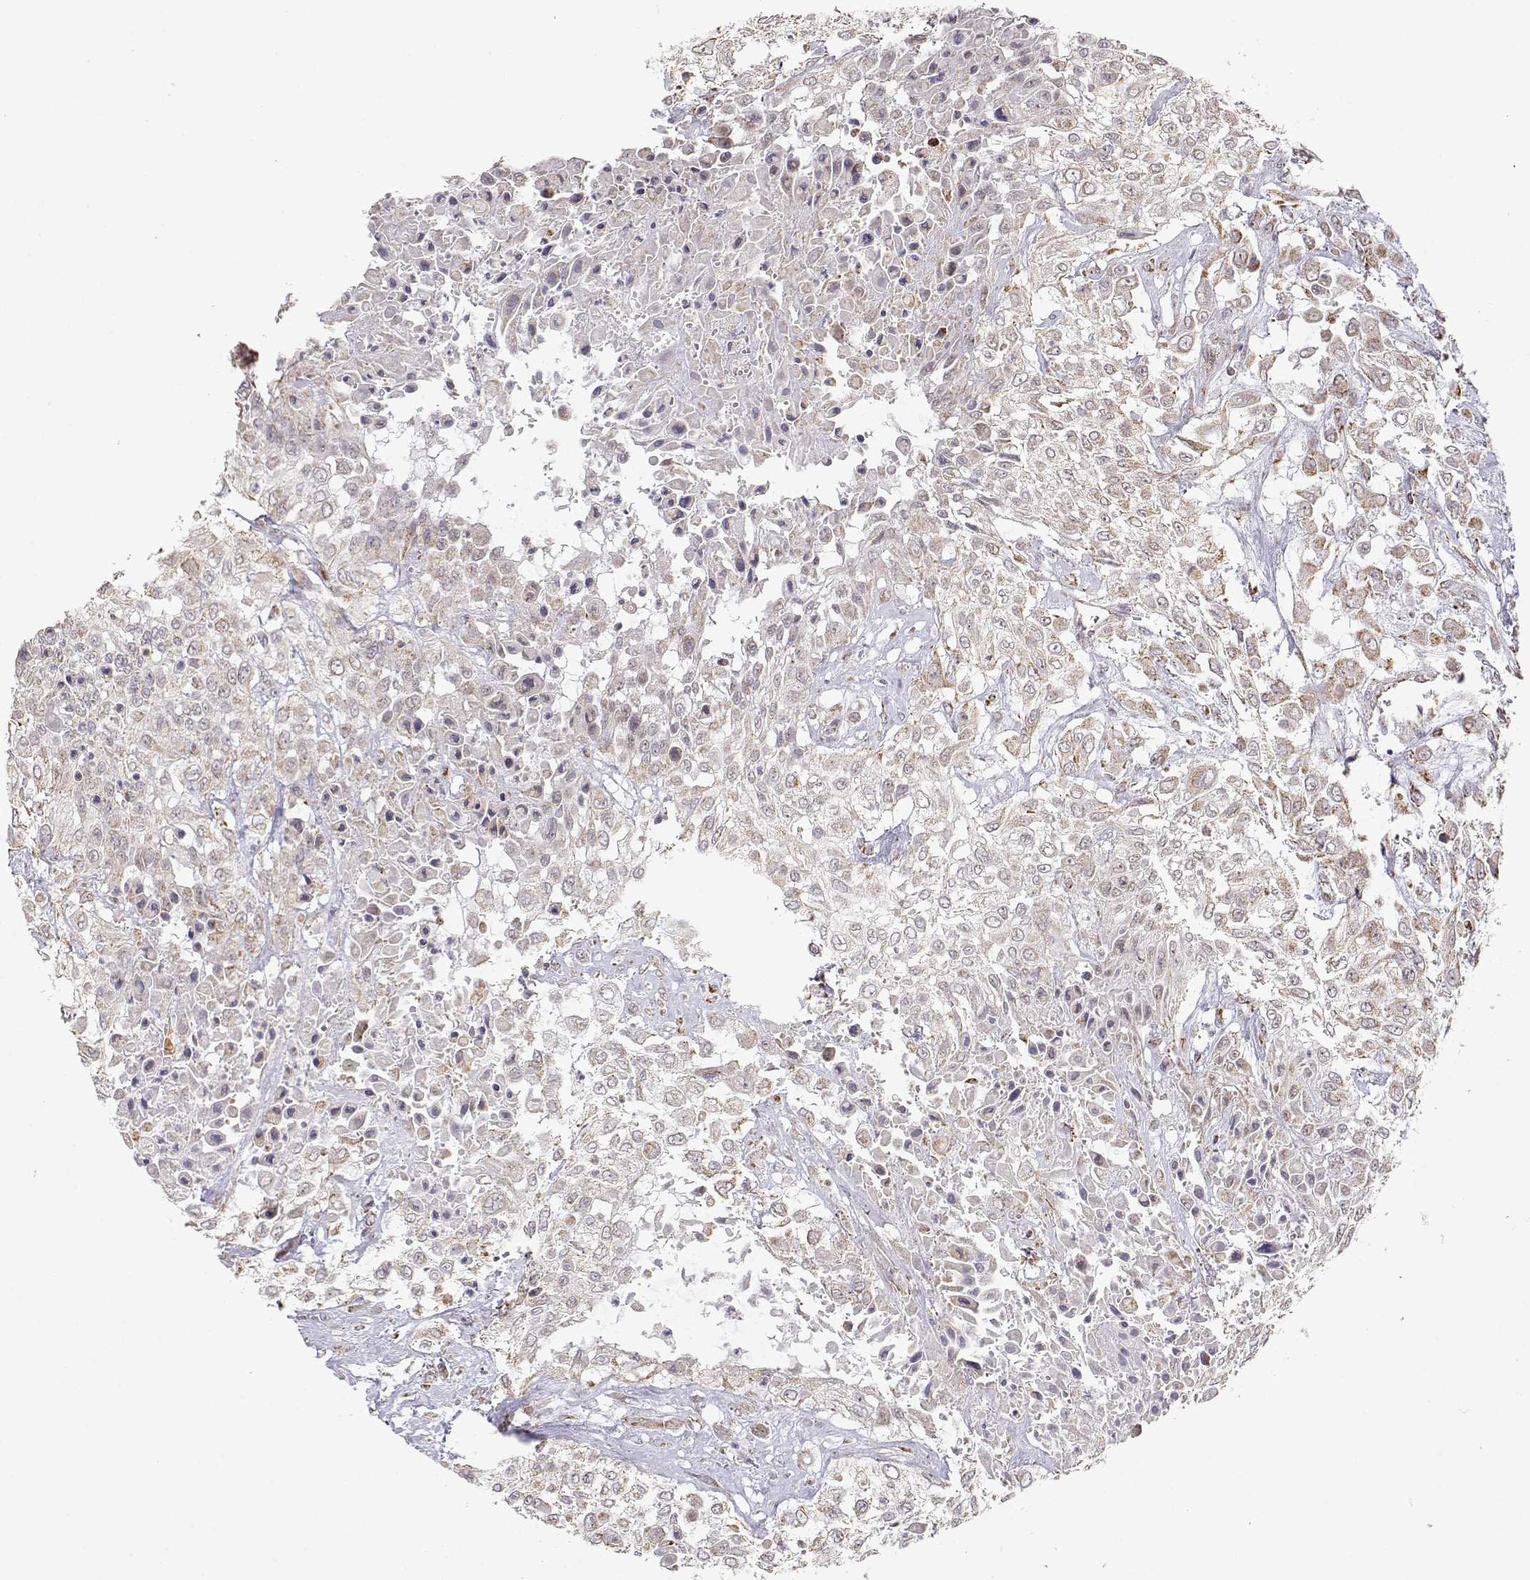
{"staining": {"intensity": "weak", "quantity": ">75%", "location": "cytoplasmic/membranous"}, "tissue": "urothelial cancer", "cell_type": "Tumor cells", "image_type": "cancer", "snomed": [{"axis": "morphology", "description": "Urothelial carcinoma, High grade"}, {"axis": "topography", "description": "Urinary bladder"}], "caption": "The micrograph exhibits immunohistochemical staining of high-grade urothelial carcinoma. There is weak cytoplasmic/membranous positivity is identified in approximately >75% of tumor cells.", "gene": "EXOG", "patient": {"sex": "male", "age": 57}}